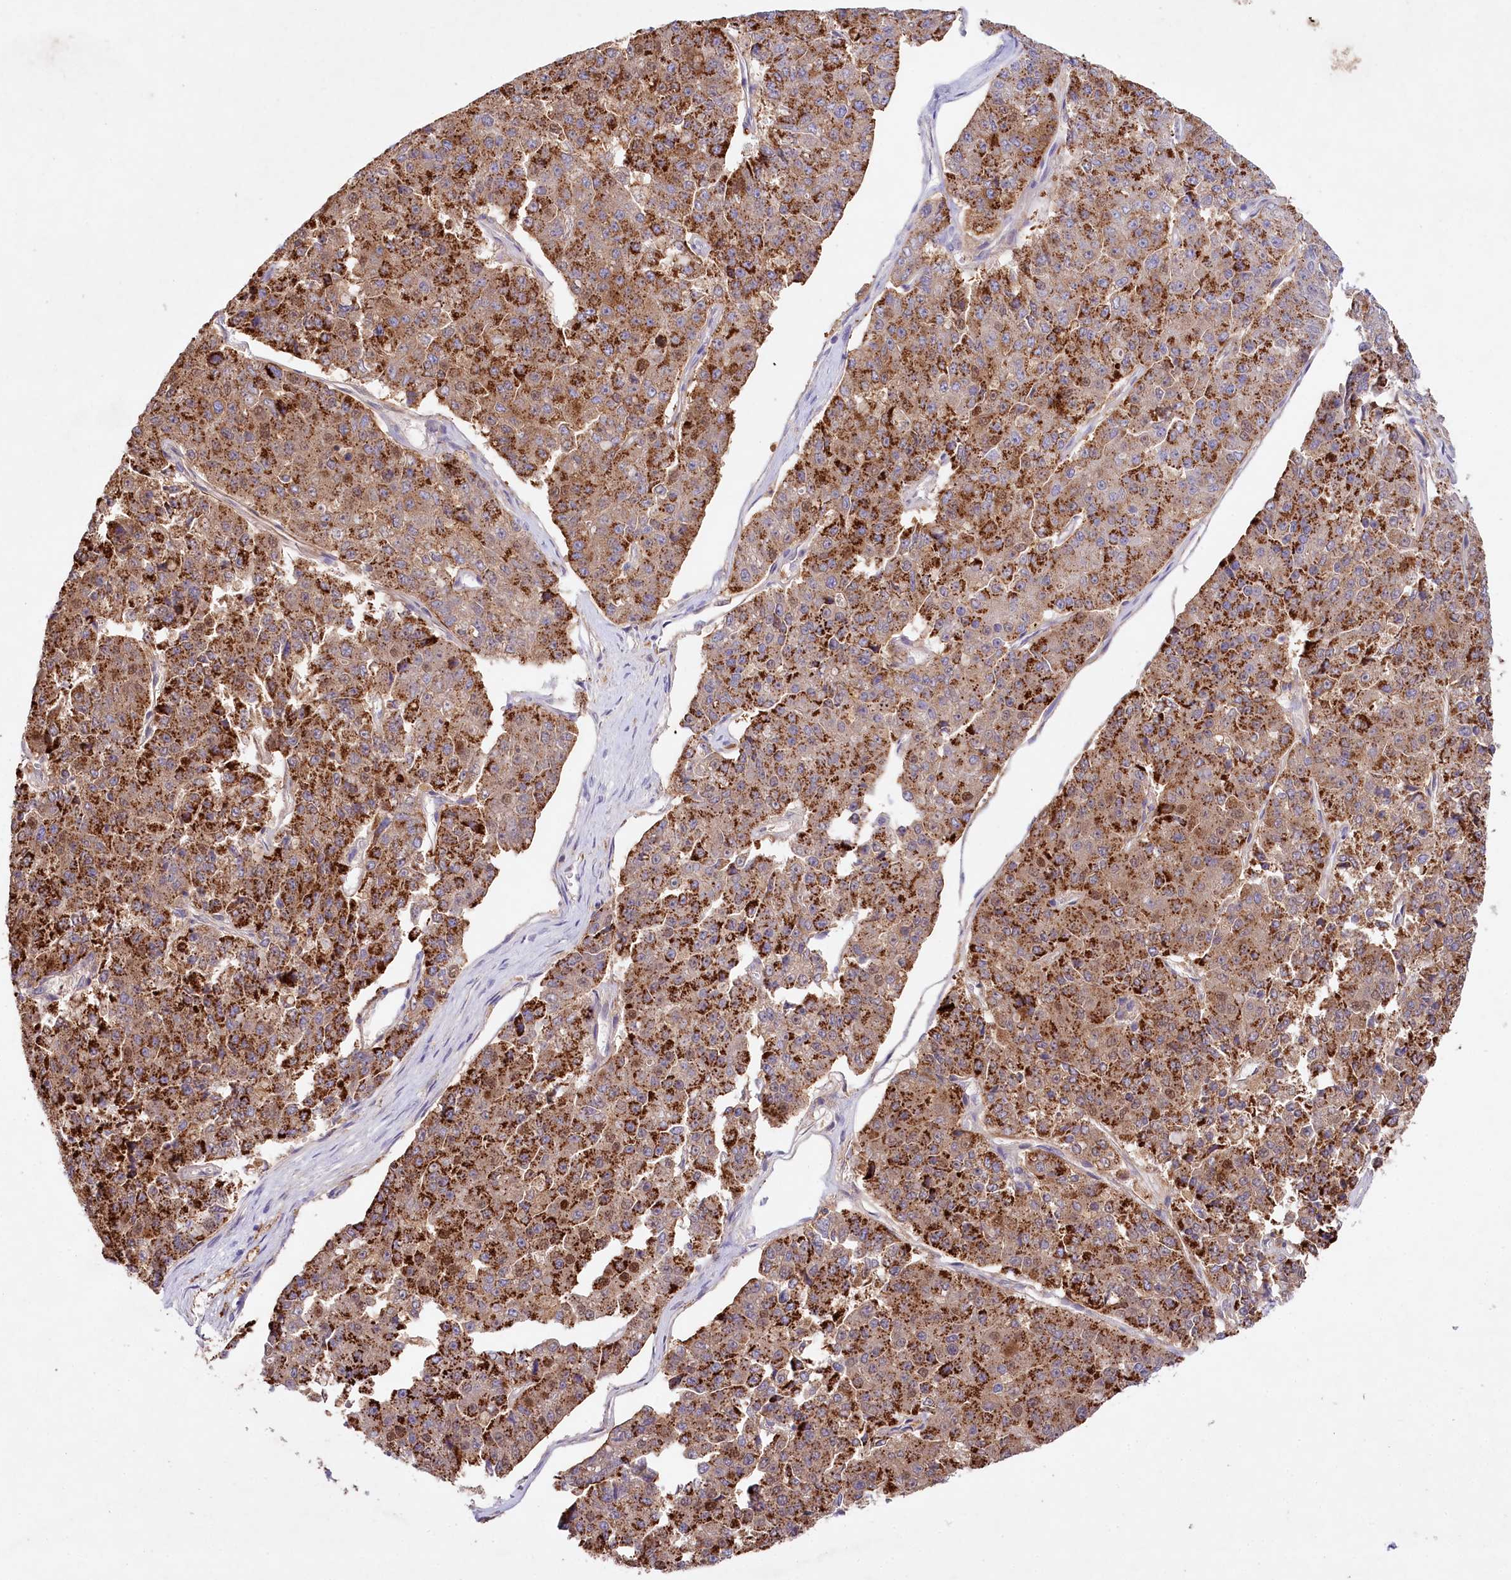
{"staining": {"intensity": "strong", "quantity": ">75%", "location": "cytoplasmic/membranous"}, "tissue": "pancreatic cancer", "cell_type": "Tumor cells", "image_type": "cancer", "snomed": [{"axis": "morphology", "description": "Adenocarcinoma, NOS"}, {"axis": "topography", "description": "Pancreas"}], "caption": "High-magnification brightfield microscopy of pancreatic cancer (adenocarcinoma) stained with DAB (3,3'-diaminobenzidine) (brown) and counterstained with hematoxylin (blue). tumor cells exhibit strong cytoplasmic/membranous positivity is present in approximately>75% of cells.", "gene": "ALDH3B1", "patient": {"sex": "male", "age": 50}}